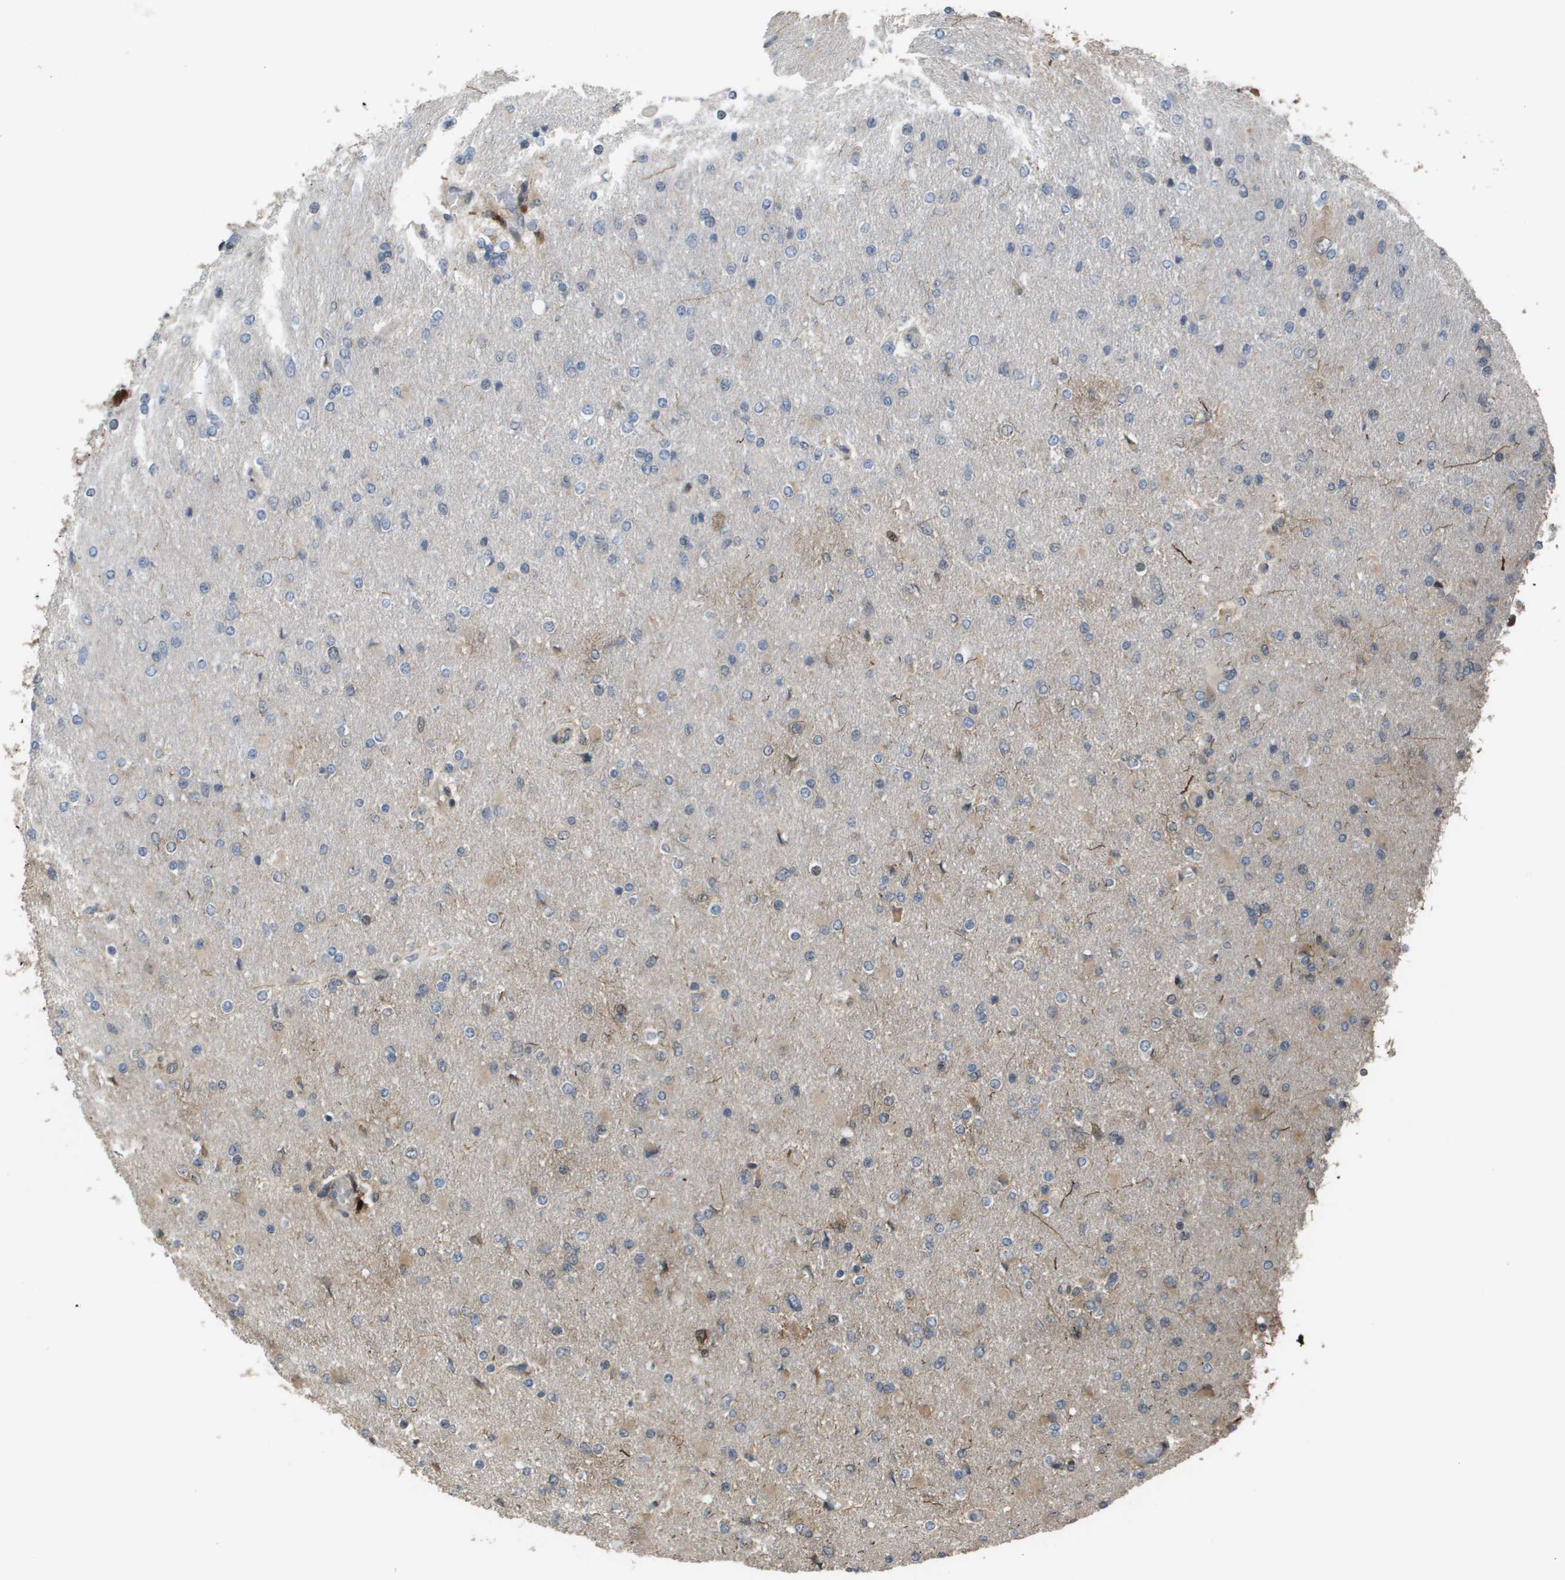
{"staining": {"intensity": "negative", "quantity": "none", "location": "none"}, "tissue": "glioma", "cell_type": "Tumor cells", "image_type": "cancer", "snomed": [{"axis": "morphology", "description": "Glioma, malignant, High grade"}, {"axis": "topography", "description": "Cerebral cortex"}], "caption": "The histopathology image exhibits no staining of tumor cells in malignant high-grade glioma. (IHC, brightfield microscopy, high magnification).", "gene": "AXIN2", "patient": {"sex": "female", "age": 36}}